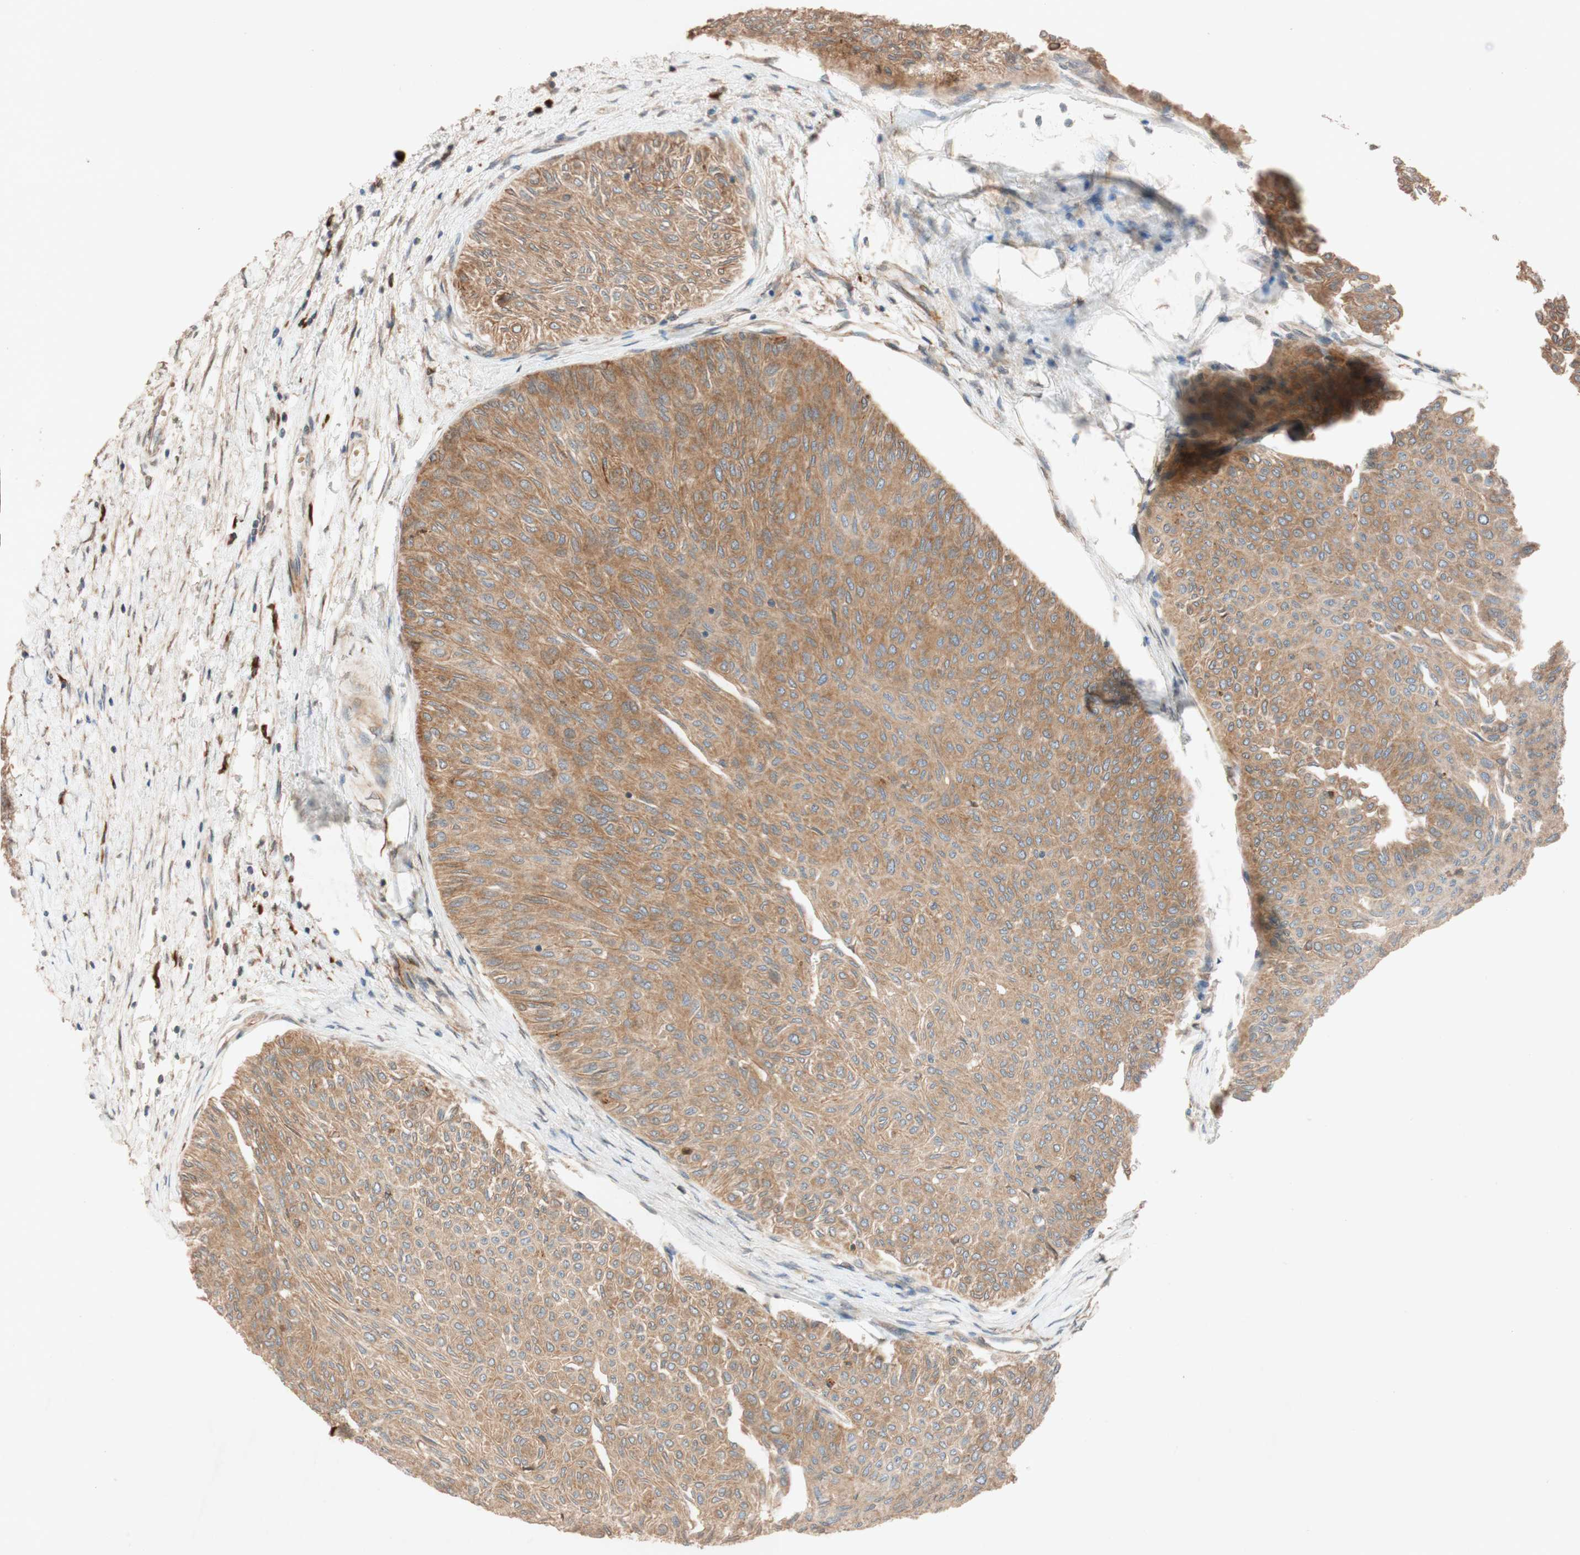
{"staining": {"intensity": "moderate", "quantity": ">75%", "location": "cytoplasmic/membranous"}, "tissue": "urothelial cancer", "cell_type": "Tumor cells", "image_type": "cancer", "snomed": [{"axis": "morphology", "description": "Urothelial carcinoma, Low grade"}, {"axis": "topography", "description": "Urinary bladder"}], "caption": "A medium amount of moderate cytoplasmic/membranous staining is seen in about >75% of tumor cells in low-grade urothelial carcinoma tissue.", "gene": "PTPRU", "patient": {"sex": "male", "age": 78}}